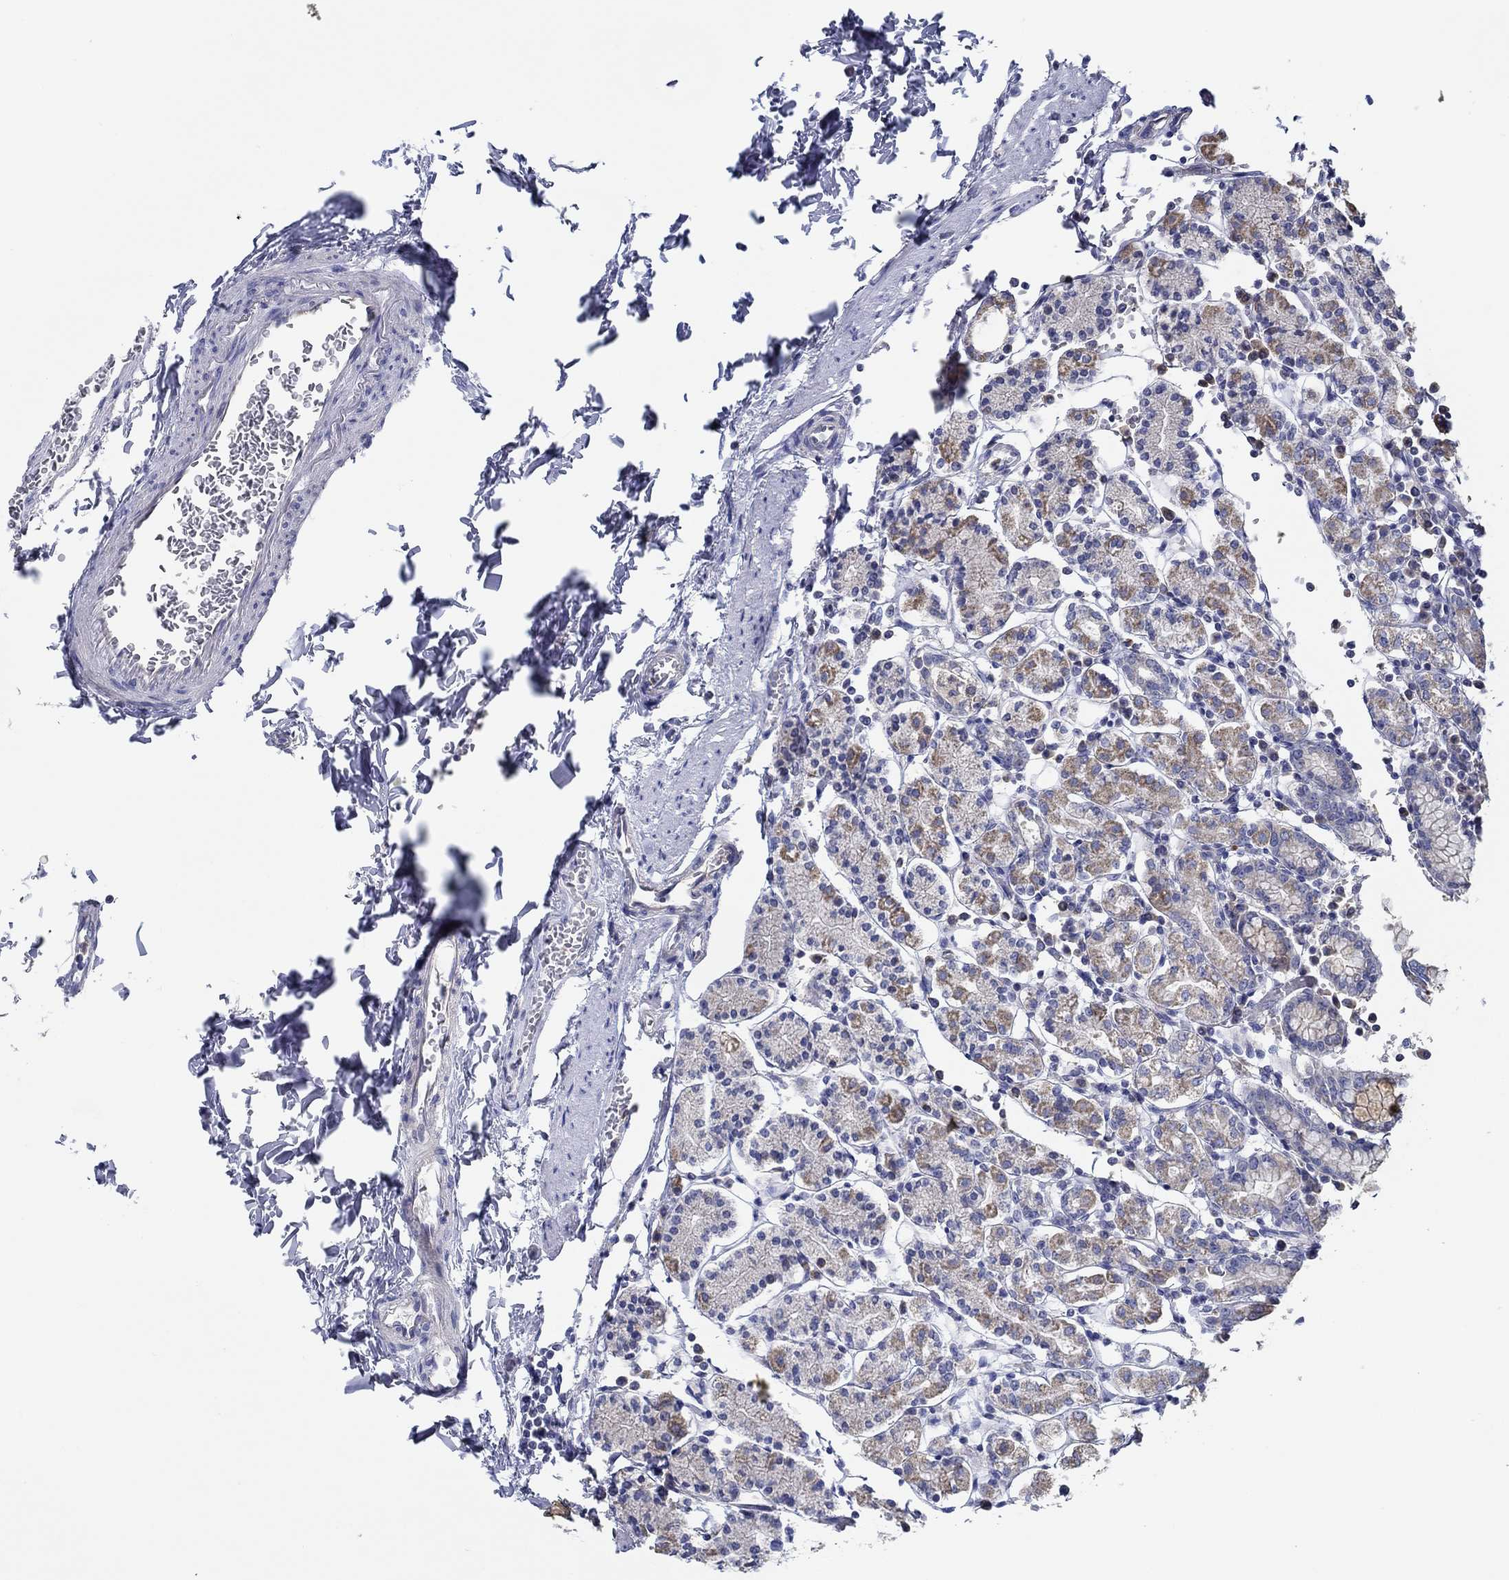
{"staining": {"intensity": "moderate", "quantity": "<25%", "location": "cytoplasmic/membranous"}, "tissue": "stomach", "cell_type": "Glandular cells", "image_type": "normal", "snomed": [{"axis": "morphology", "description": "Normal tissue, NOS"}, {"axis": "topography", "description": "Stomach, upper"}, {"axis": "topography", "description": "Stomach"}], "caption": "Moderate cytoplasmic/membranous expression for a protein is appreciated in approximately <25% of glandular cells of normal stomach using IHC.", "gene": "CFAP61", "patient": {"sex": "male", "age": 62}}